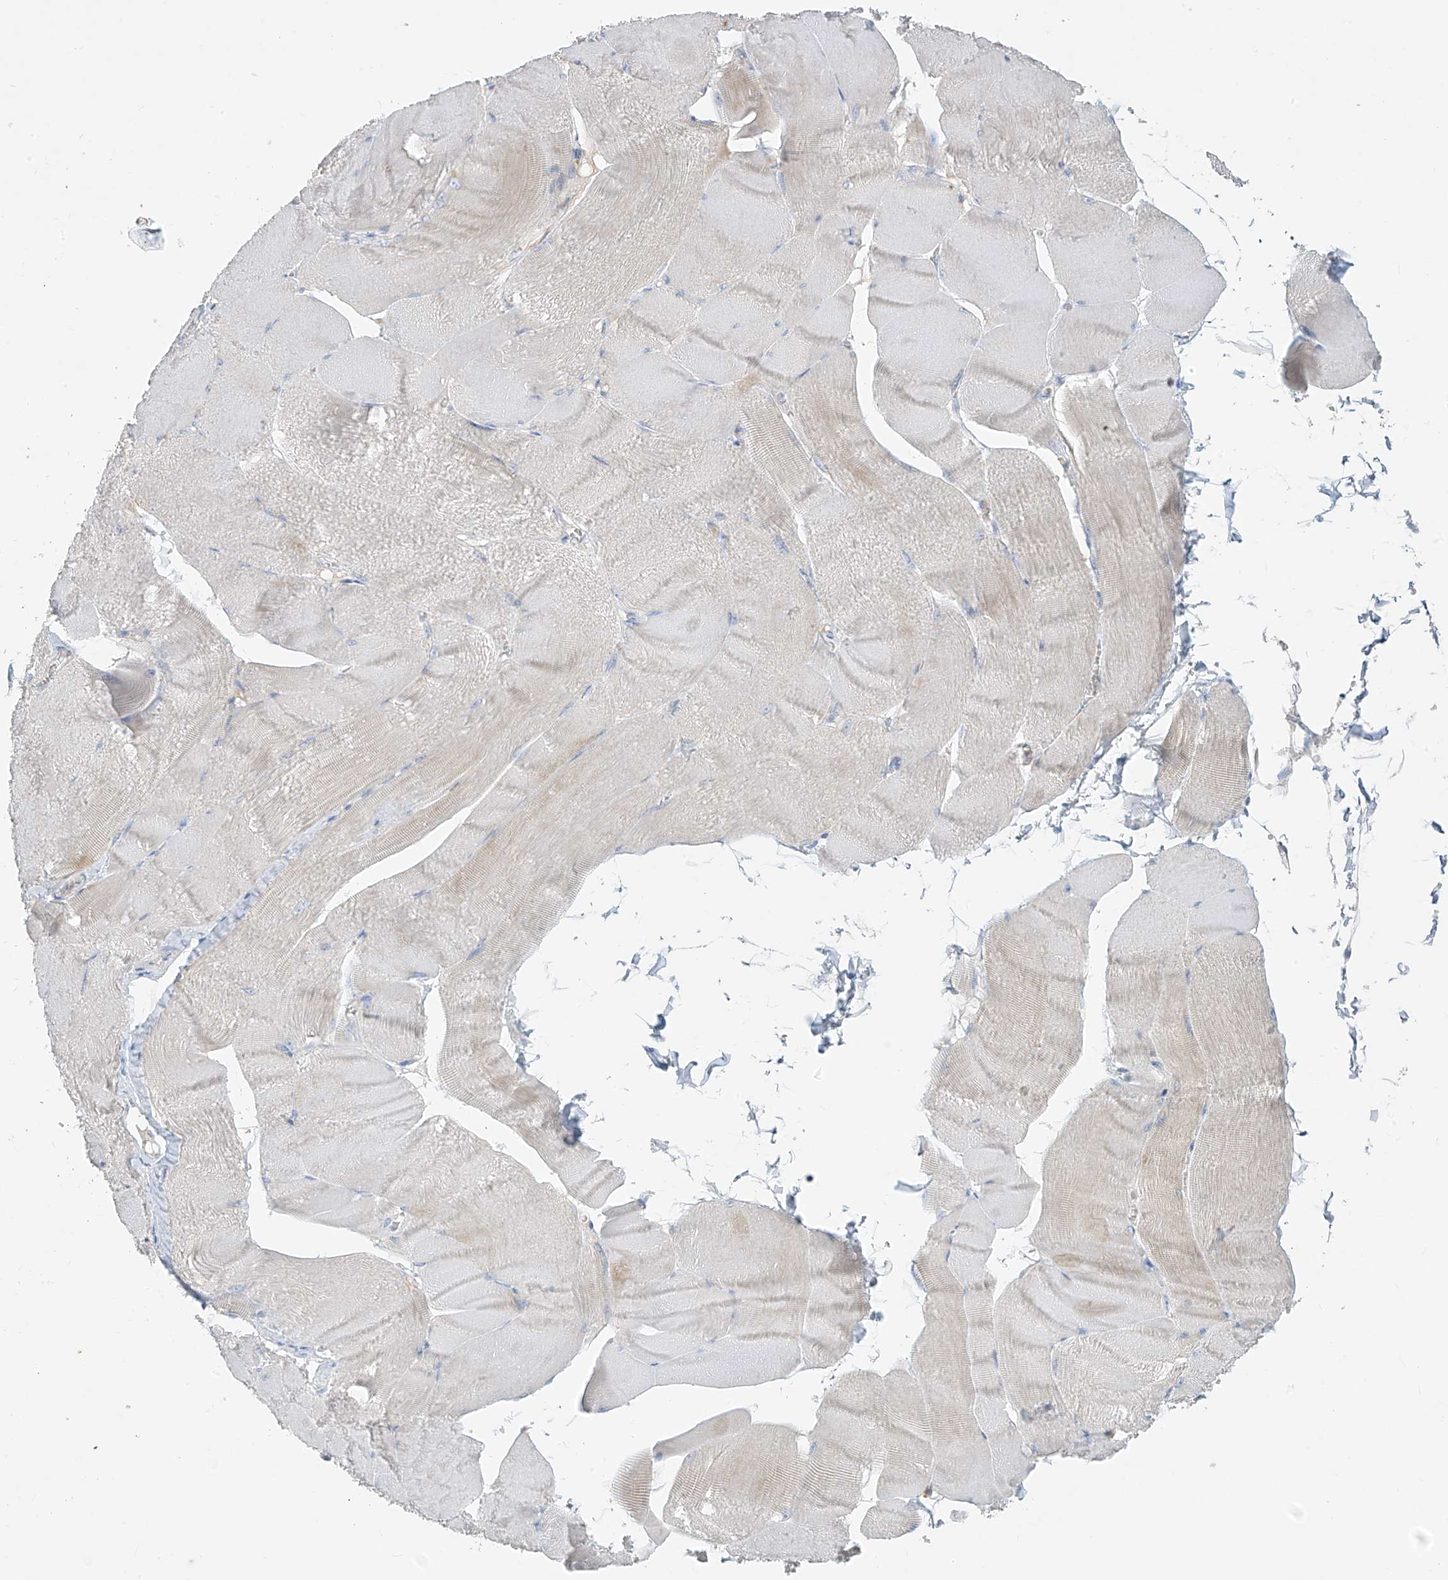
{"staining": {"intensity": "negative", "quantity": "none", "location": "none"}, "tissue": "skeletal muscle", "cell_type": "Myocytes", "image_type": "normal", "snomed": [{"axis": "morphology", "description": "Normal tissue, NOS"}, {"axis": "morphology", "description": "Basal cell carcinoma"}, {"axis": "topography", "description": "Skeletal muscle"}], "caption": "Immunohistochemistry image of benign human skeletal muscle stained for a protein (brown), which displays no expression in myocytes.", "gene": "DGKQ", "patient": {"sex": "female", "age": 64}}